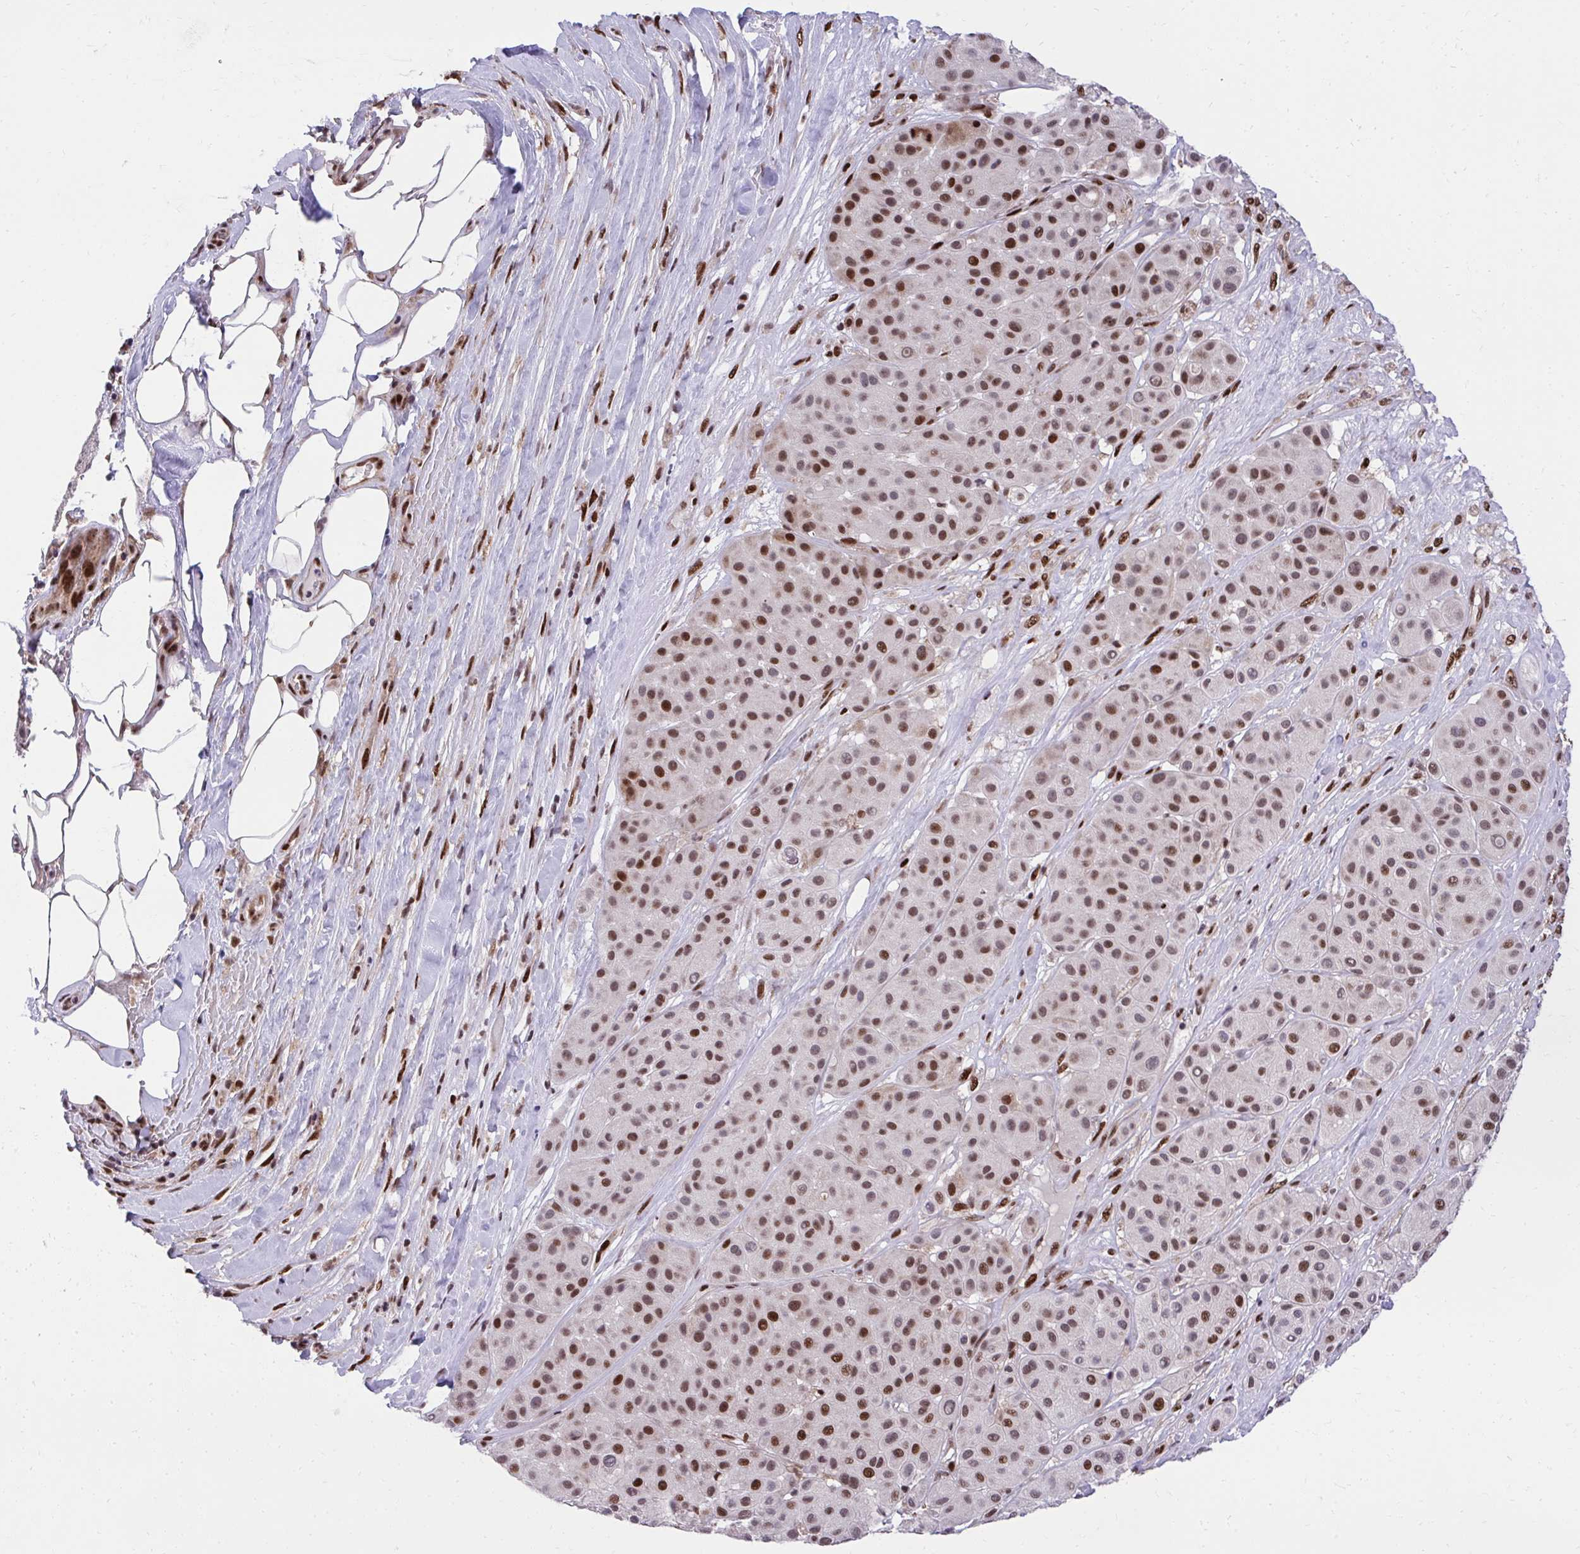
{"staining": {"intensity": "strong", "quantity": "25%-75%", "location": "nuclear"}, "tissue": "melanoma", "cell_type": "Tumor cells", "image_type": "cancer", "snomed": [{"axis": "morphology", "description": "Malignant melanoma, Metastatic site"}, {"axis": "topography", "description": "Smooth muscle"}], "caption": "This is a photomicrograph of immunohistochemistry (IHC) staining of melanoma, which shows strong expression in the nuclear of tumor cells.", "gene": "HOXA4", "patient": {"sex": "male", "age": 41}}